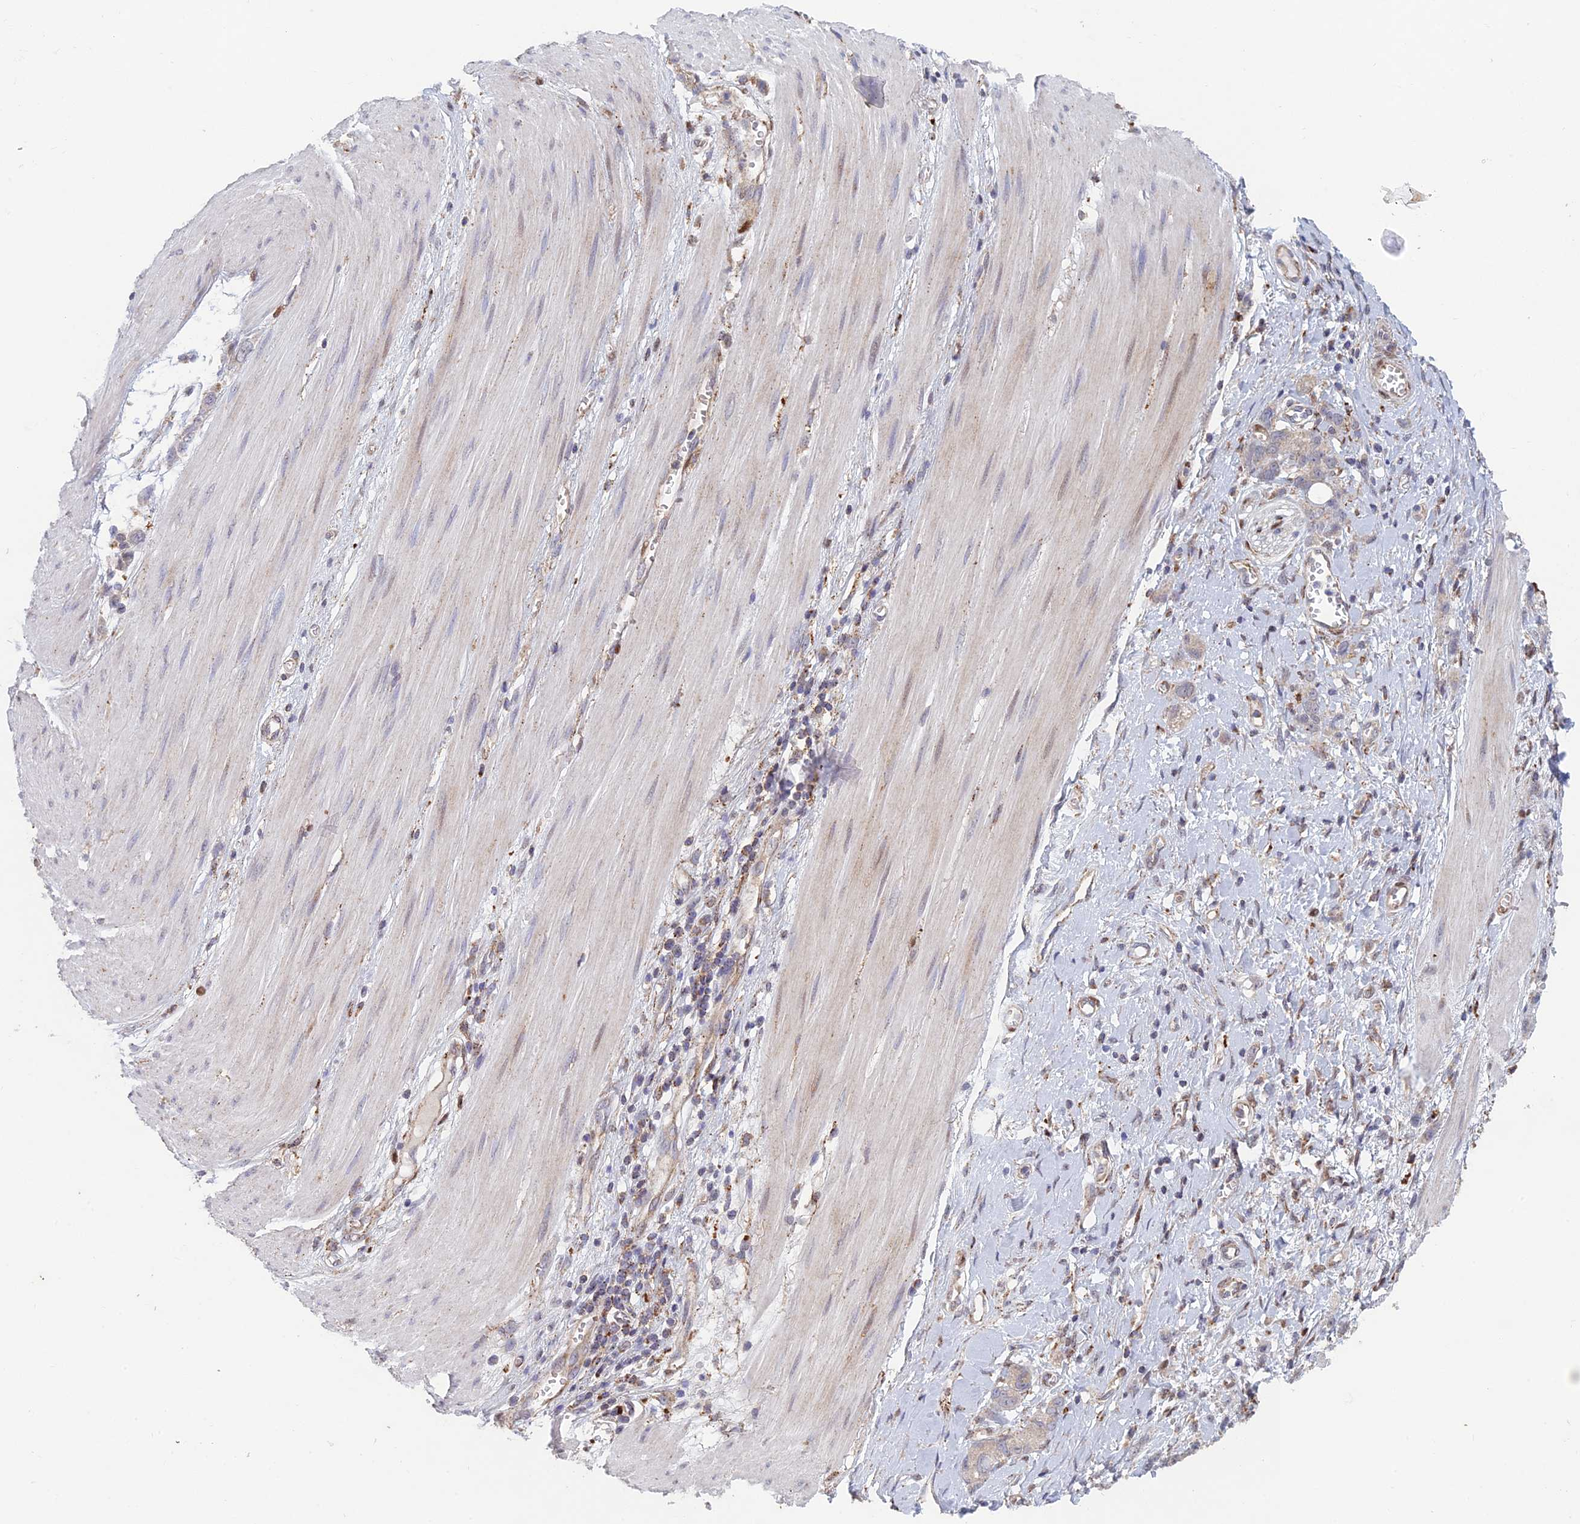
{"staining": {"intensity": "negative", "quantity": "none", "location": "none"}, "tissue": "stomach cancer", "cell_type": "Tumor cells", "image_type": "cancer", "snomed": [{"axis": "morphology", "description": "Adenocarcinoma, NOS"}, {"axis": "topography", "description": "Stomach"}], "caption": "High magnification brightfield microscopy of stomach adenocarcinoma stained with DAB (brown) and counterstained with hematoxylin (blue): tumor cells show no significant expression.", "gene": "FOXS1", "patient": {"sex": "female", "age": 76}}